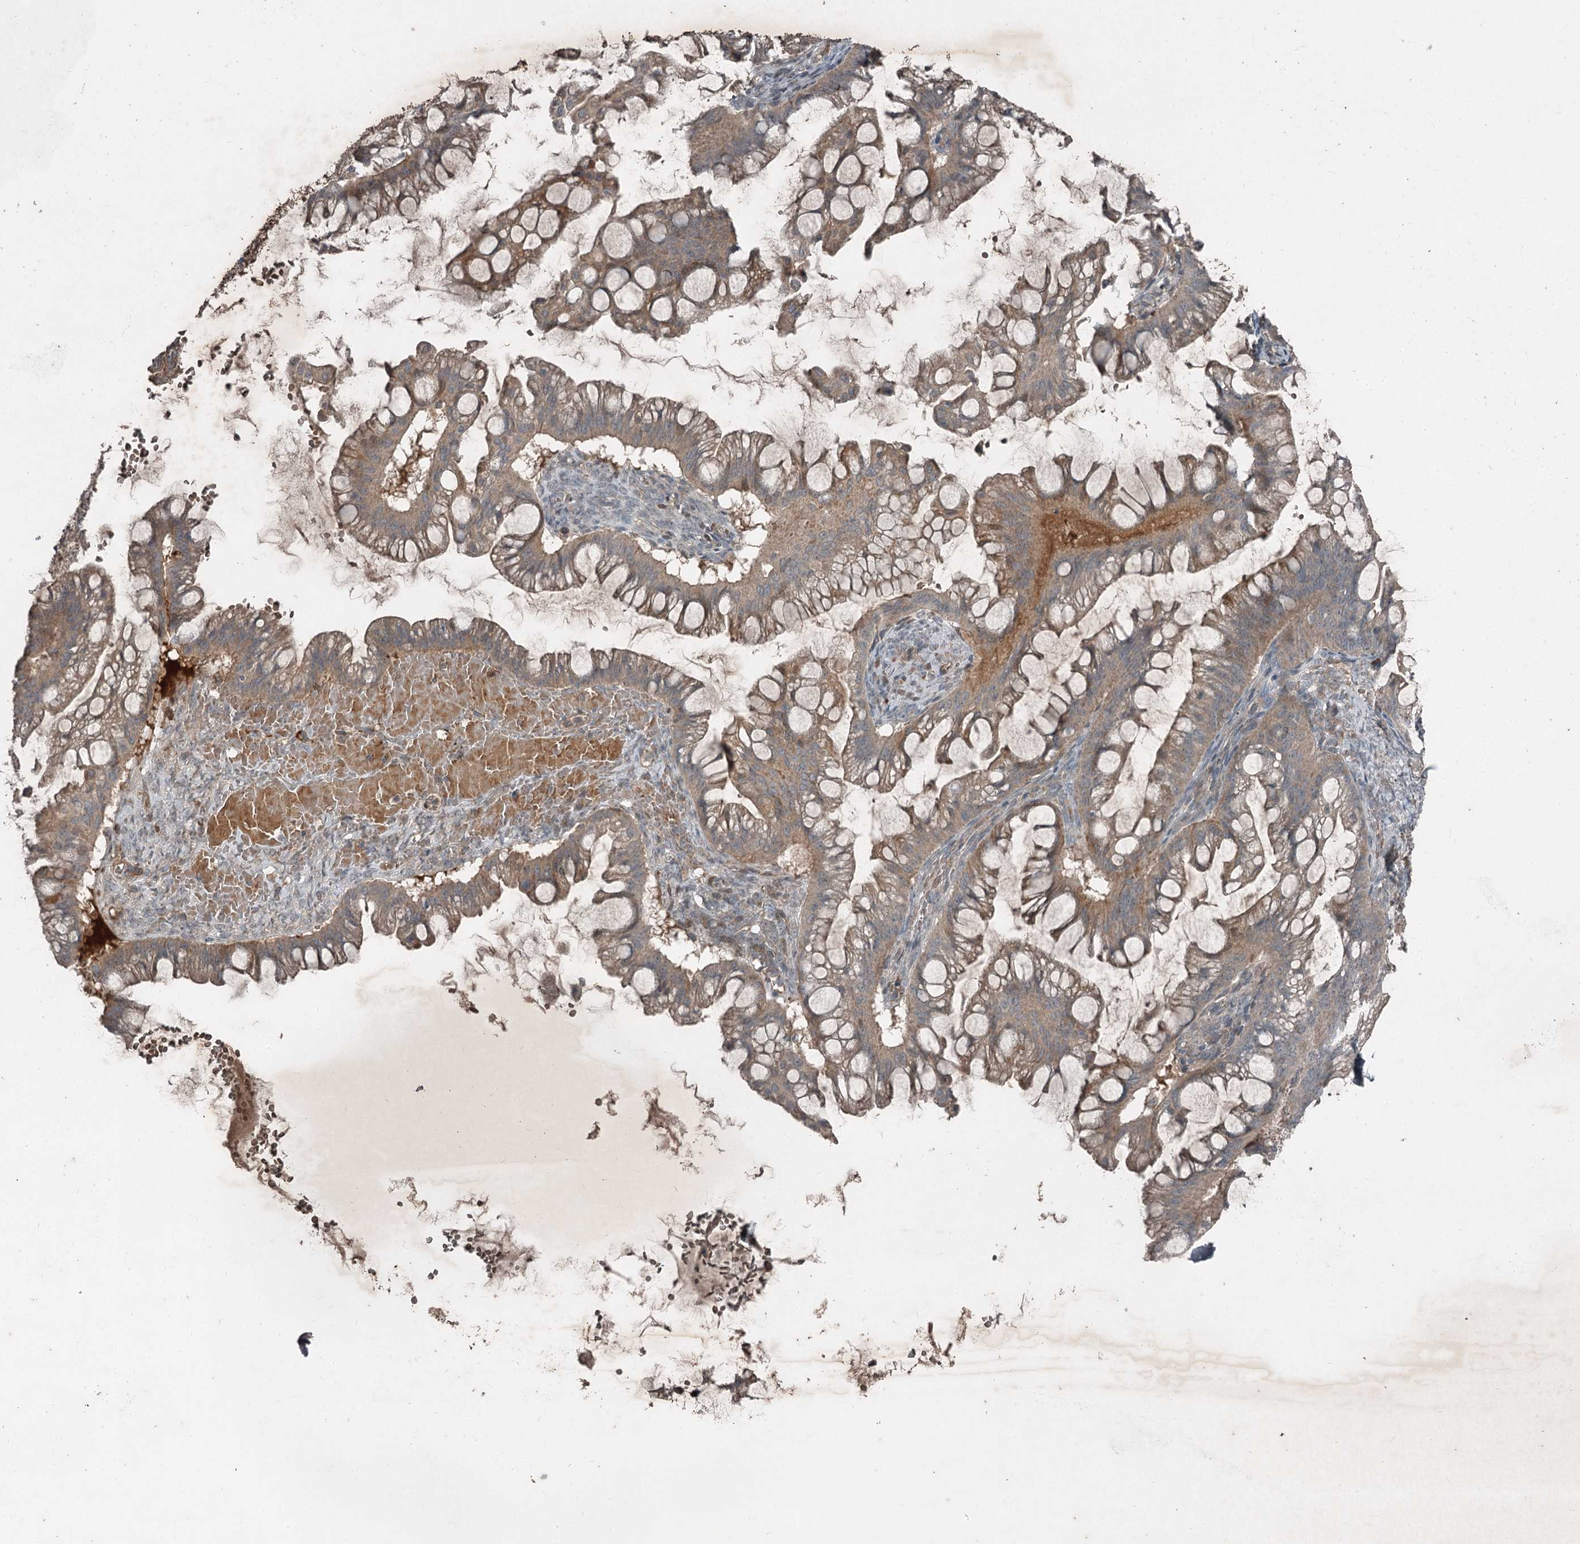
{"staining": {"intensity": "weak", "quantity": "25%-75%", "location": "cytoplasmic/membranous"}, "tissue": "ovarian cancer", "cell_type": "Tumor cells", "image_type": "cancer", "snomed": [{"axis": "morphology", "description": "Cystadenocarcinoma, mucinous, NOS"}, {"axis": "topography", "description": "Ovary"}], "caption": "This micrograph demonstrates immunohistochemistry staining of human mucinous cystadenocarcinoma (ovarian), with low weak cytoplasmic/membranous staining in about 25%-75% of tumor cells.", "gene": "SLC39A8", "patient": {"sex": "female", "age": 73}}